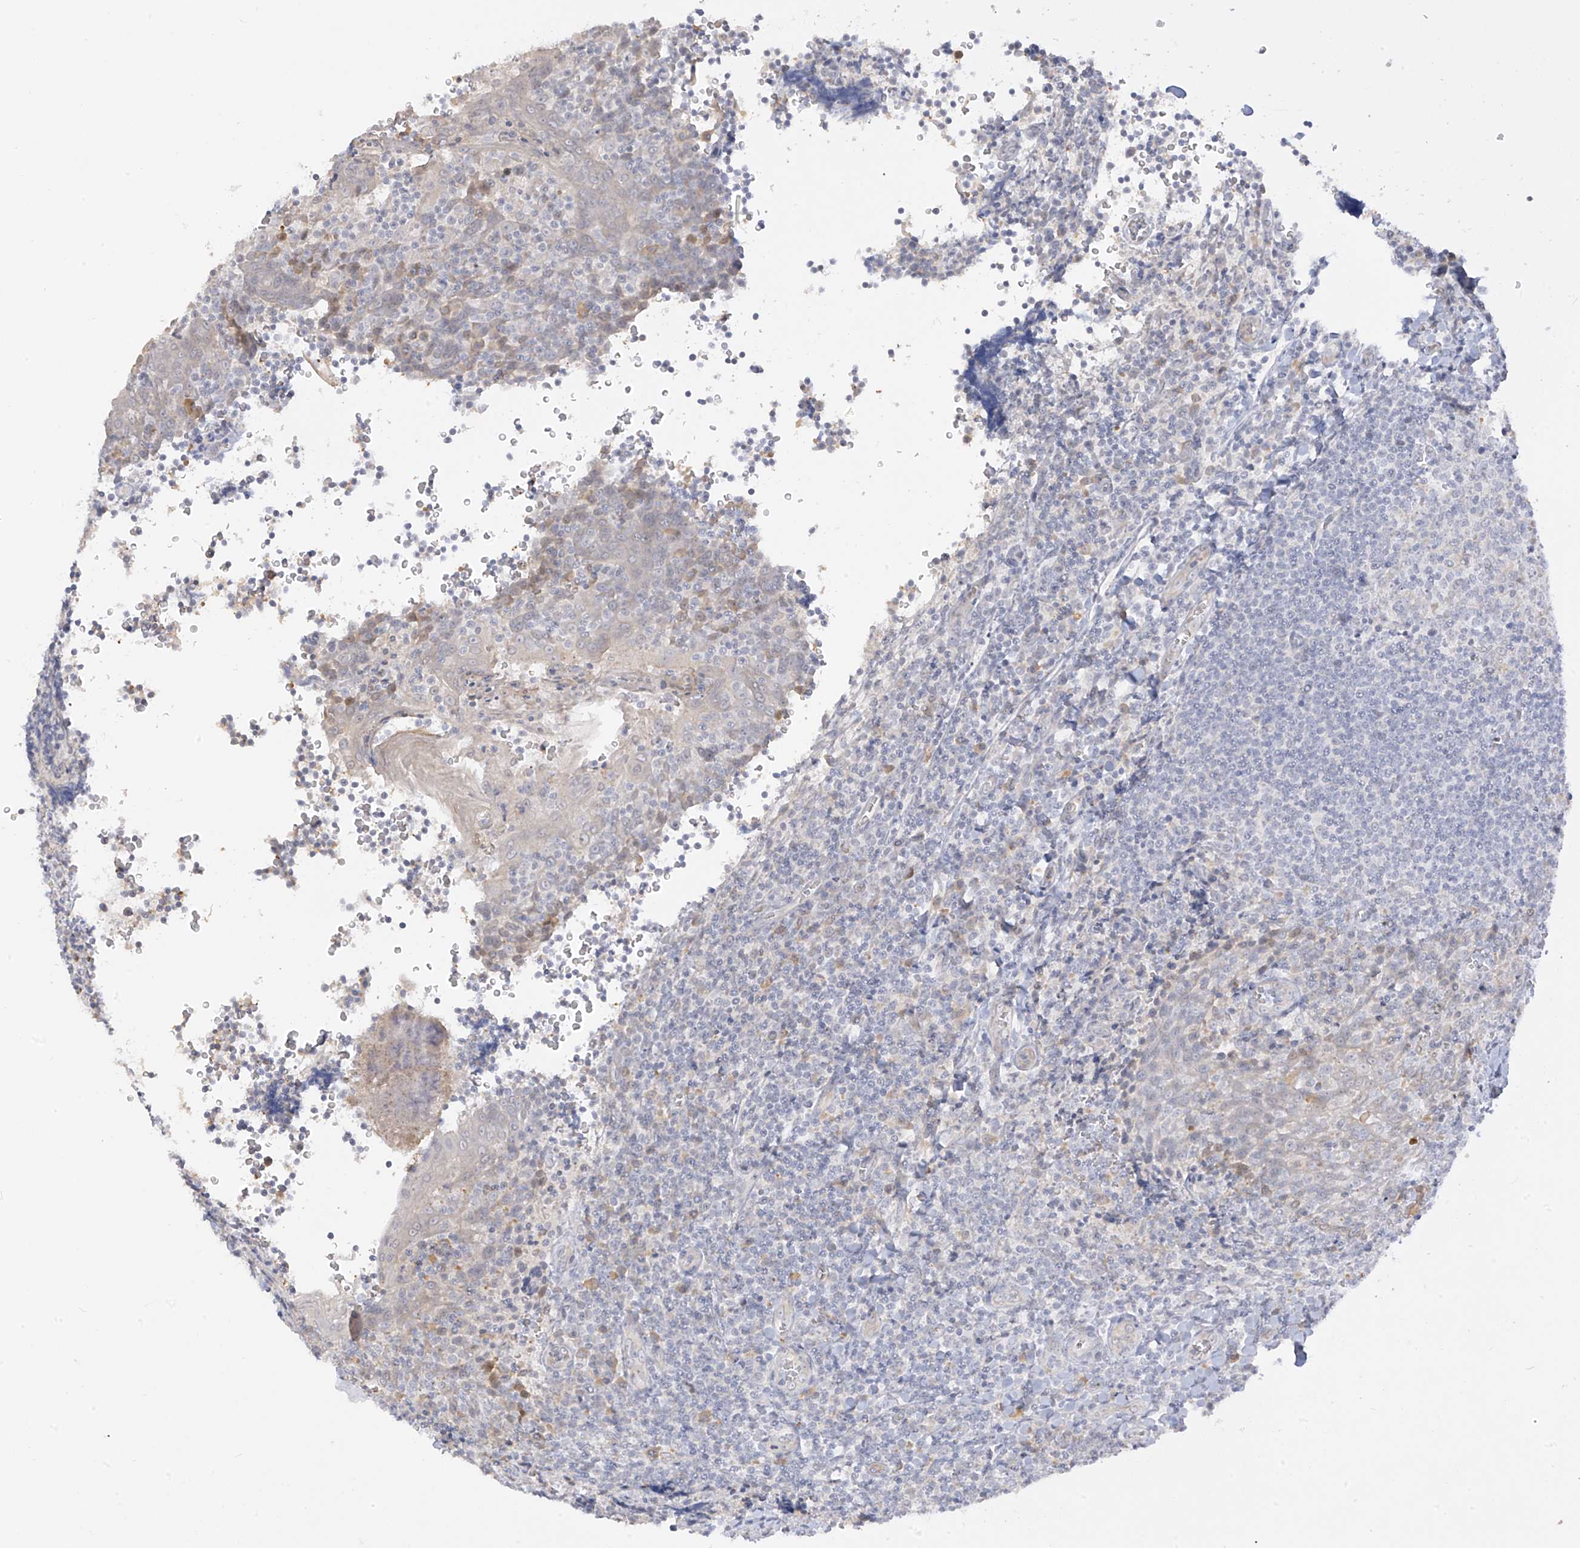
{"staining": {"intensity": "negative", "quantity": "none", "location": "none"}, "tissue": "tonsil", "cell_type": "Germinal center cells", "image_type": "normal", "snomed": [{"axis": "morphology", "description": "Normal tissue, NOS"}, {"axis": "topography", "description": "Tonsil"}], "caption": "This image is of normal tonsil stained with immunohistochemistry (IHC) to label a protein in brown with the nuclei are counter-stained blue. There is no staining in germinal center cells. The staining was performed using DAB (3,3'-diaminobenzidine) to visualize the protein expression in brown, while the nuclei were stained in blue with hematoxylin (Magnification: 20x).", "gene": "DCDC2", "patient": {"sex": "male", "age": 27}}